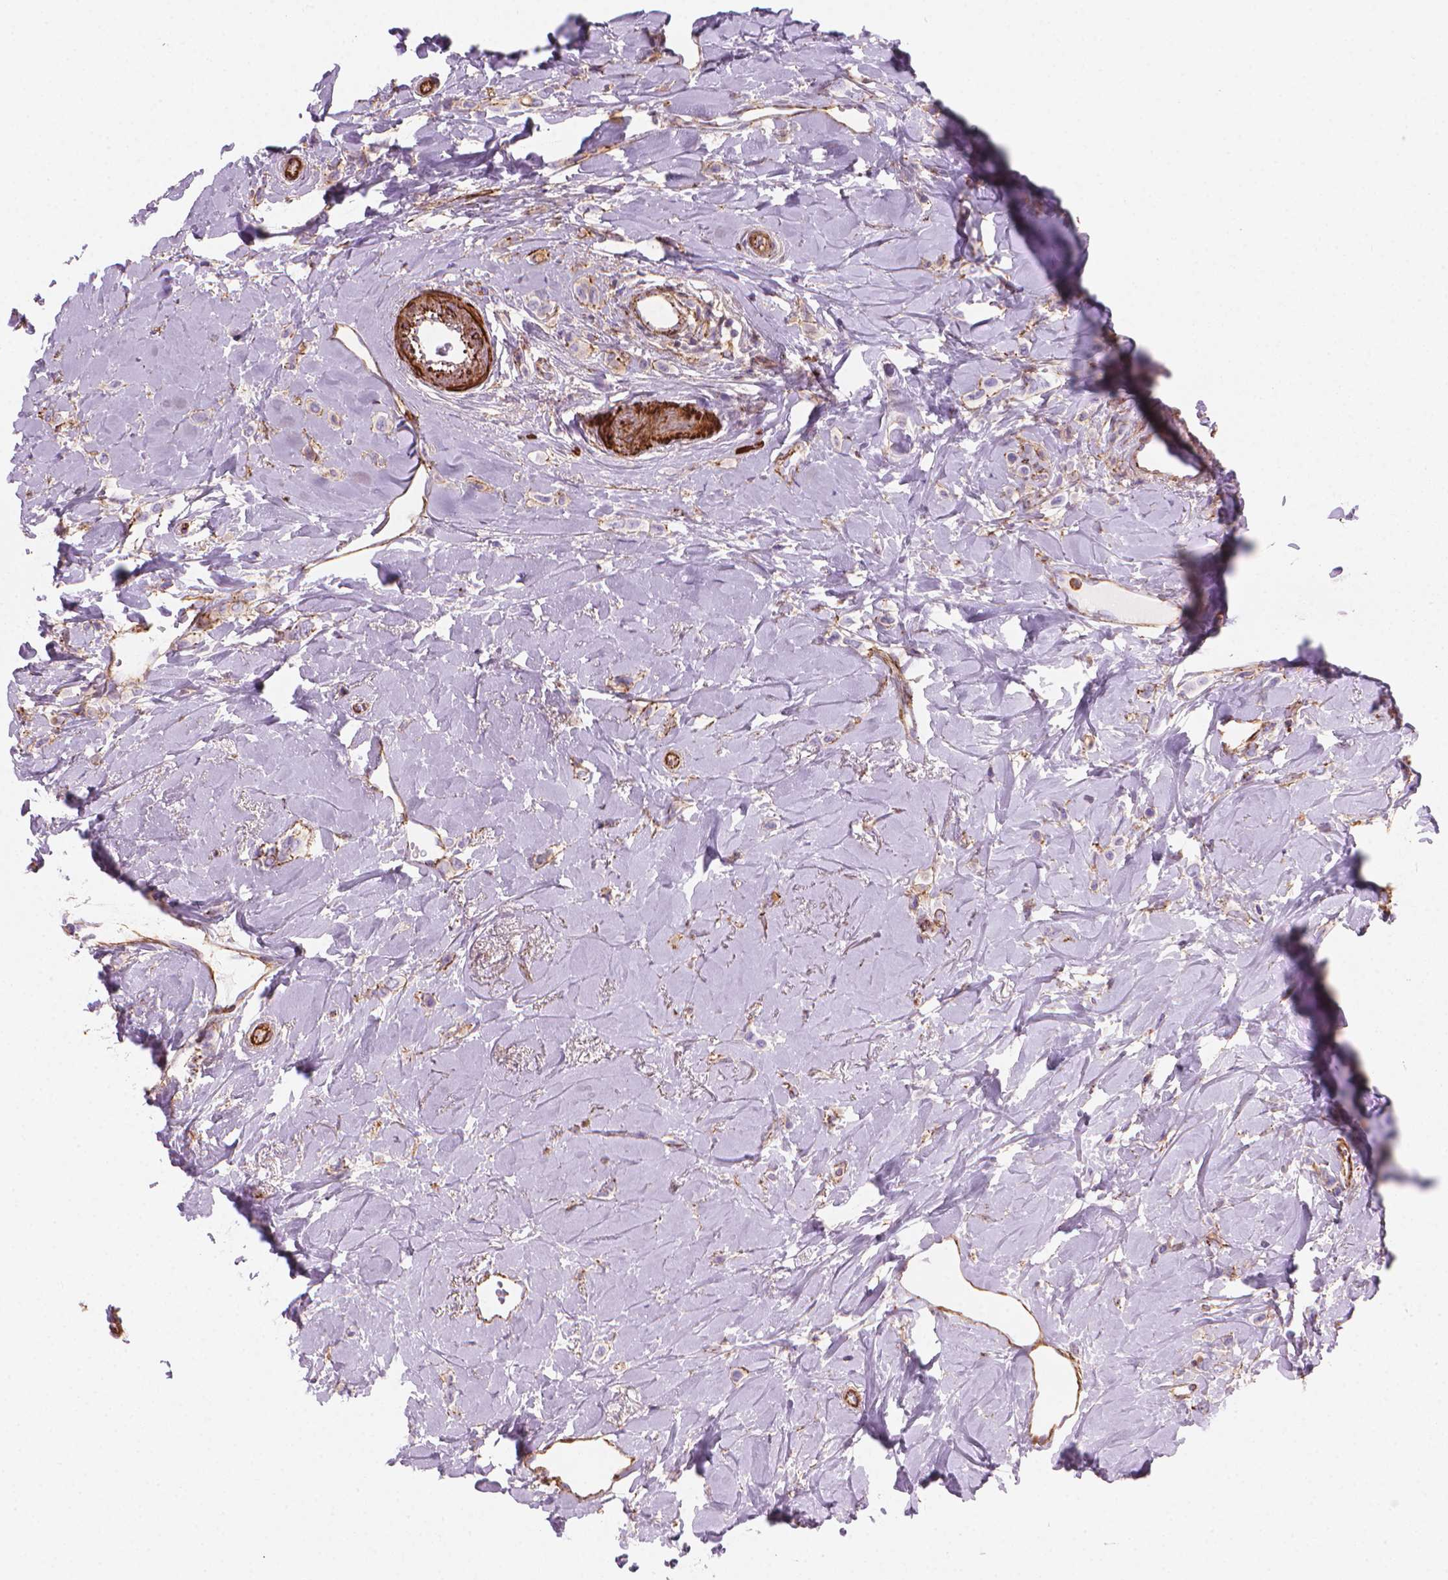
{"staining": {"intensity": "negative", "quantity": "none", "location": "none"}, "tissue": "breast cancer", "cell_type": "Tumor cells", "image_type": "cancer", "snomed": [{"axis": "morphology", "description": "Lobular carcinoma"}, {"axis": "topography", "description": "Breast"}], "caption": "A histopathology image of human breast lobular carcinoma is negative for staining in tumor cells. Brightfield microscopy of IHC stained with DAB (brown) and hematoxylin (blue), captured at high magnification.", "gene": "PATJ", "patient": {"sex": "female", "age": 66}}